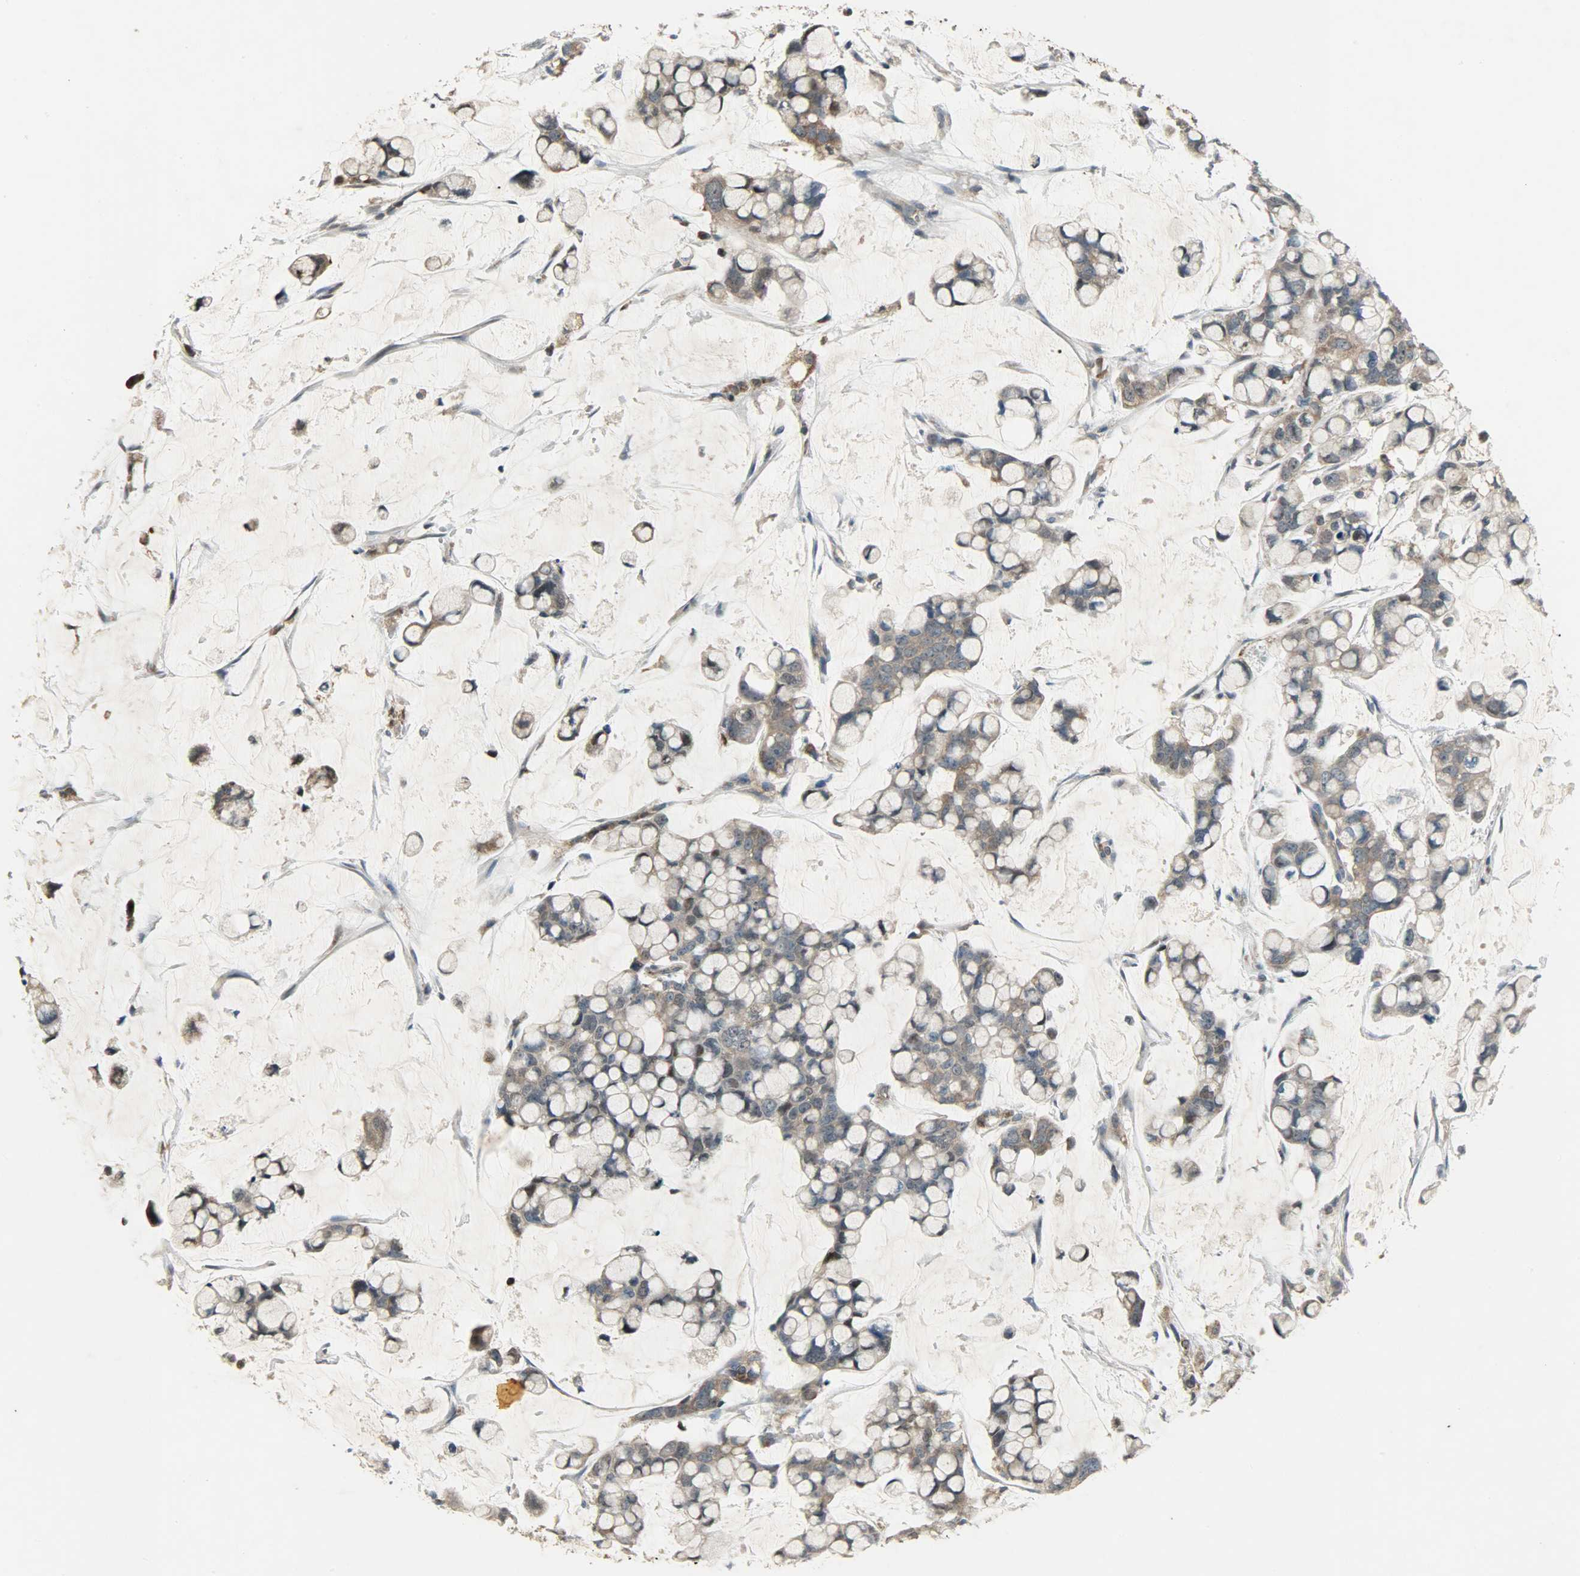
{"staining": {"intensity": "moderate", "quantity": ">75%", "location": "cytoplasmic/membranous"}, "tissue": "stomach cancer", "cell_type": "Tumor cells", "image_type": "cancer", "snomed": [{"axis": "morphology", "description": "Adenocarcinoma, NOS"}, {"axis": "topography", "description": "Stomach, lower"}], "caption": "DAB immunohistochemical staining of human stomach cancer (adenocarcinoma) shows moderate cytoplasmic/membranous protein positivity in approximately >75% of tumor cells.", "gene": "AMT", "patient": {"sex": "male", "age": 84}}